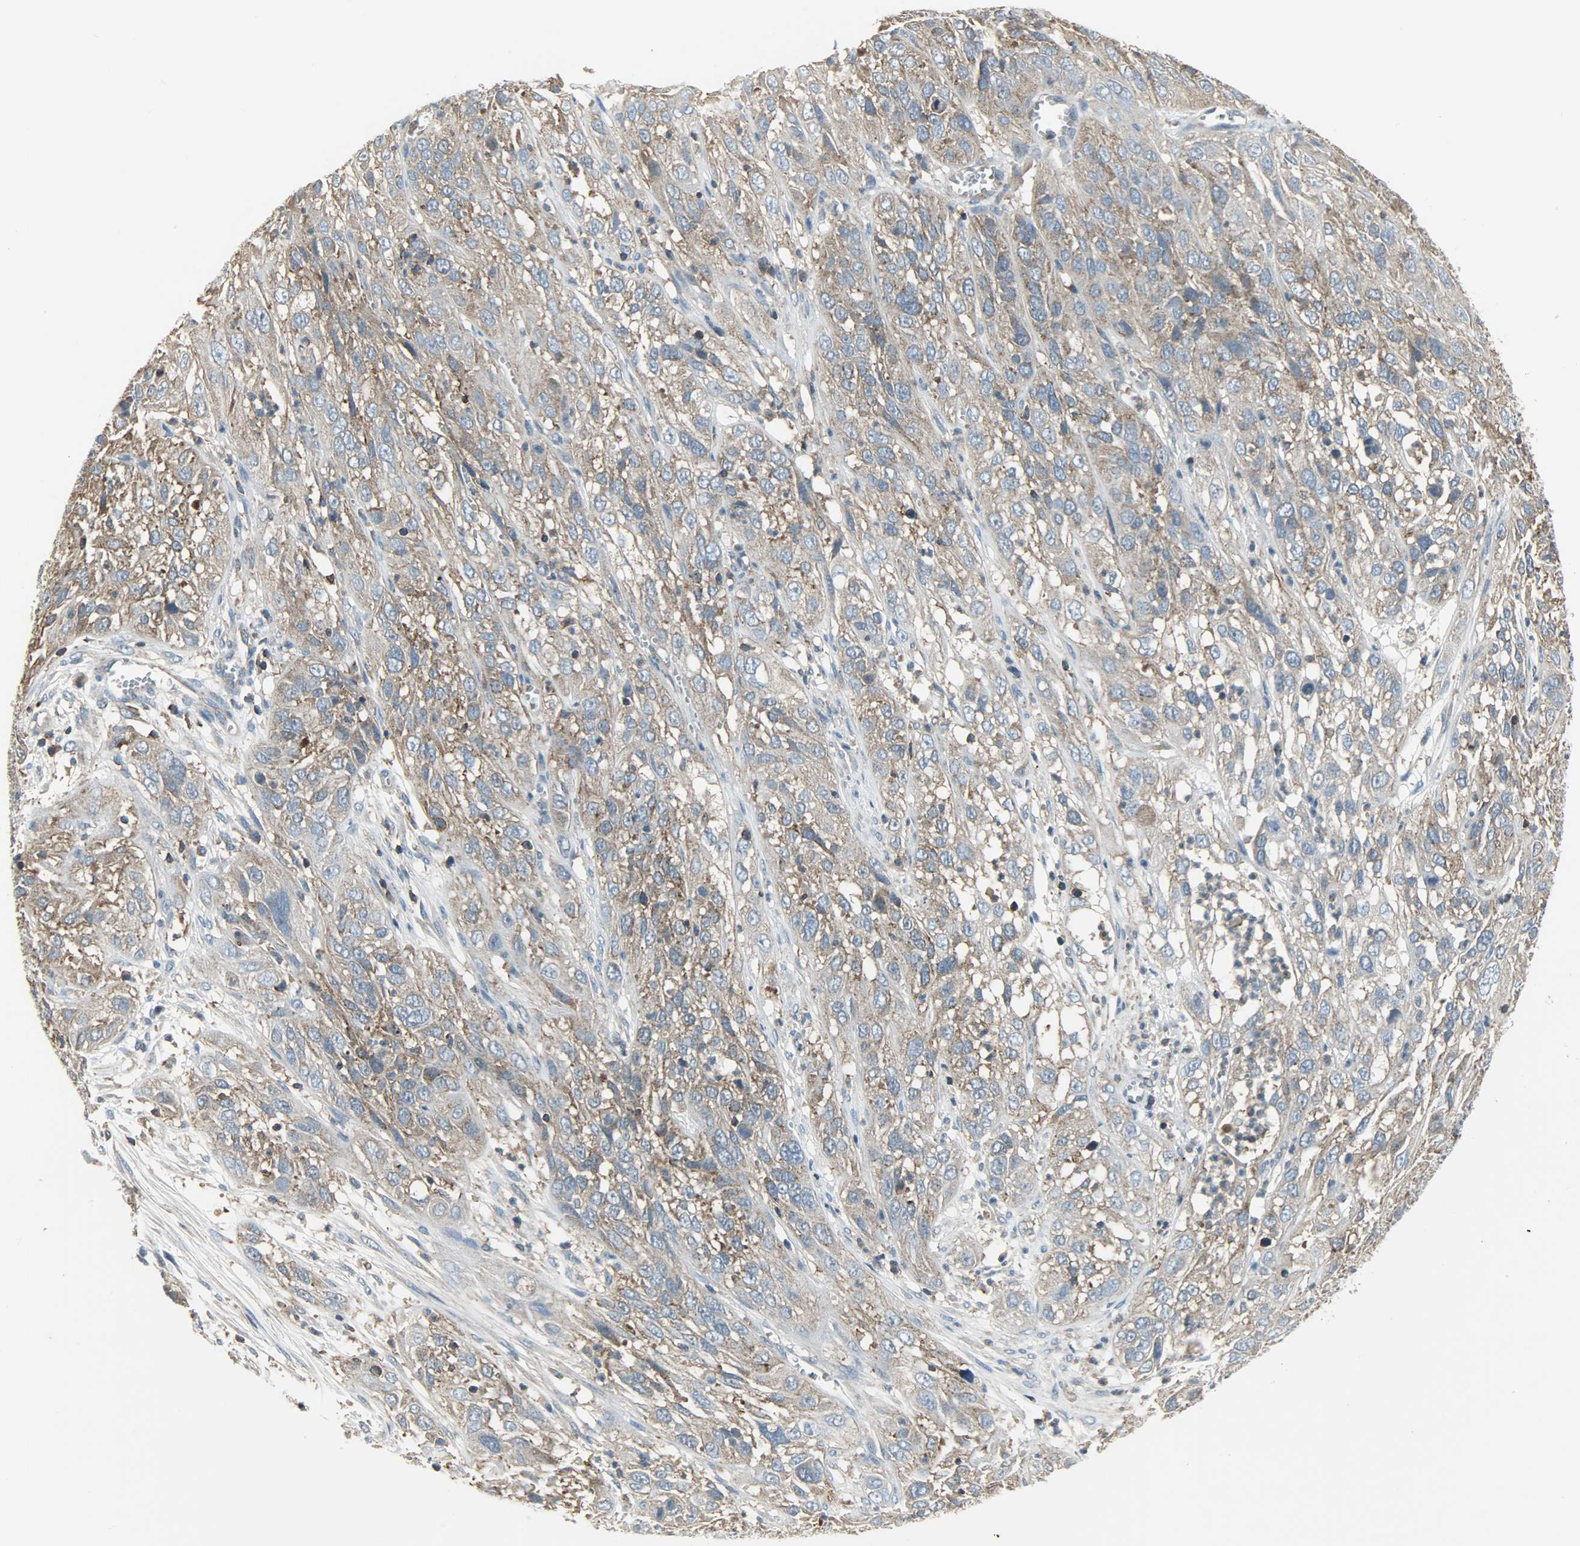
{"staining": {"intensity": "moderate", "quantity": ">75%", "location": "cytoplasmic/membranous"}, "tissue": "cervical cancer", "cell_type": "Tumor cells", "image_type": "cancer", "snomed": [{"axis": "morphology", "description": "Squamous cell carcinoma, NOS"}, {"axis": "topography", "description": "Cervix"}], "caption": "IHC of cervical cancer reveals medium levels of moderate cytoplasmic/membranous staining in about >75% of tumor cells.", "gene": "DNAJA4", "patient": {"sex": "female", "age": 32}}